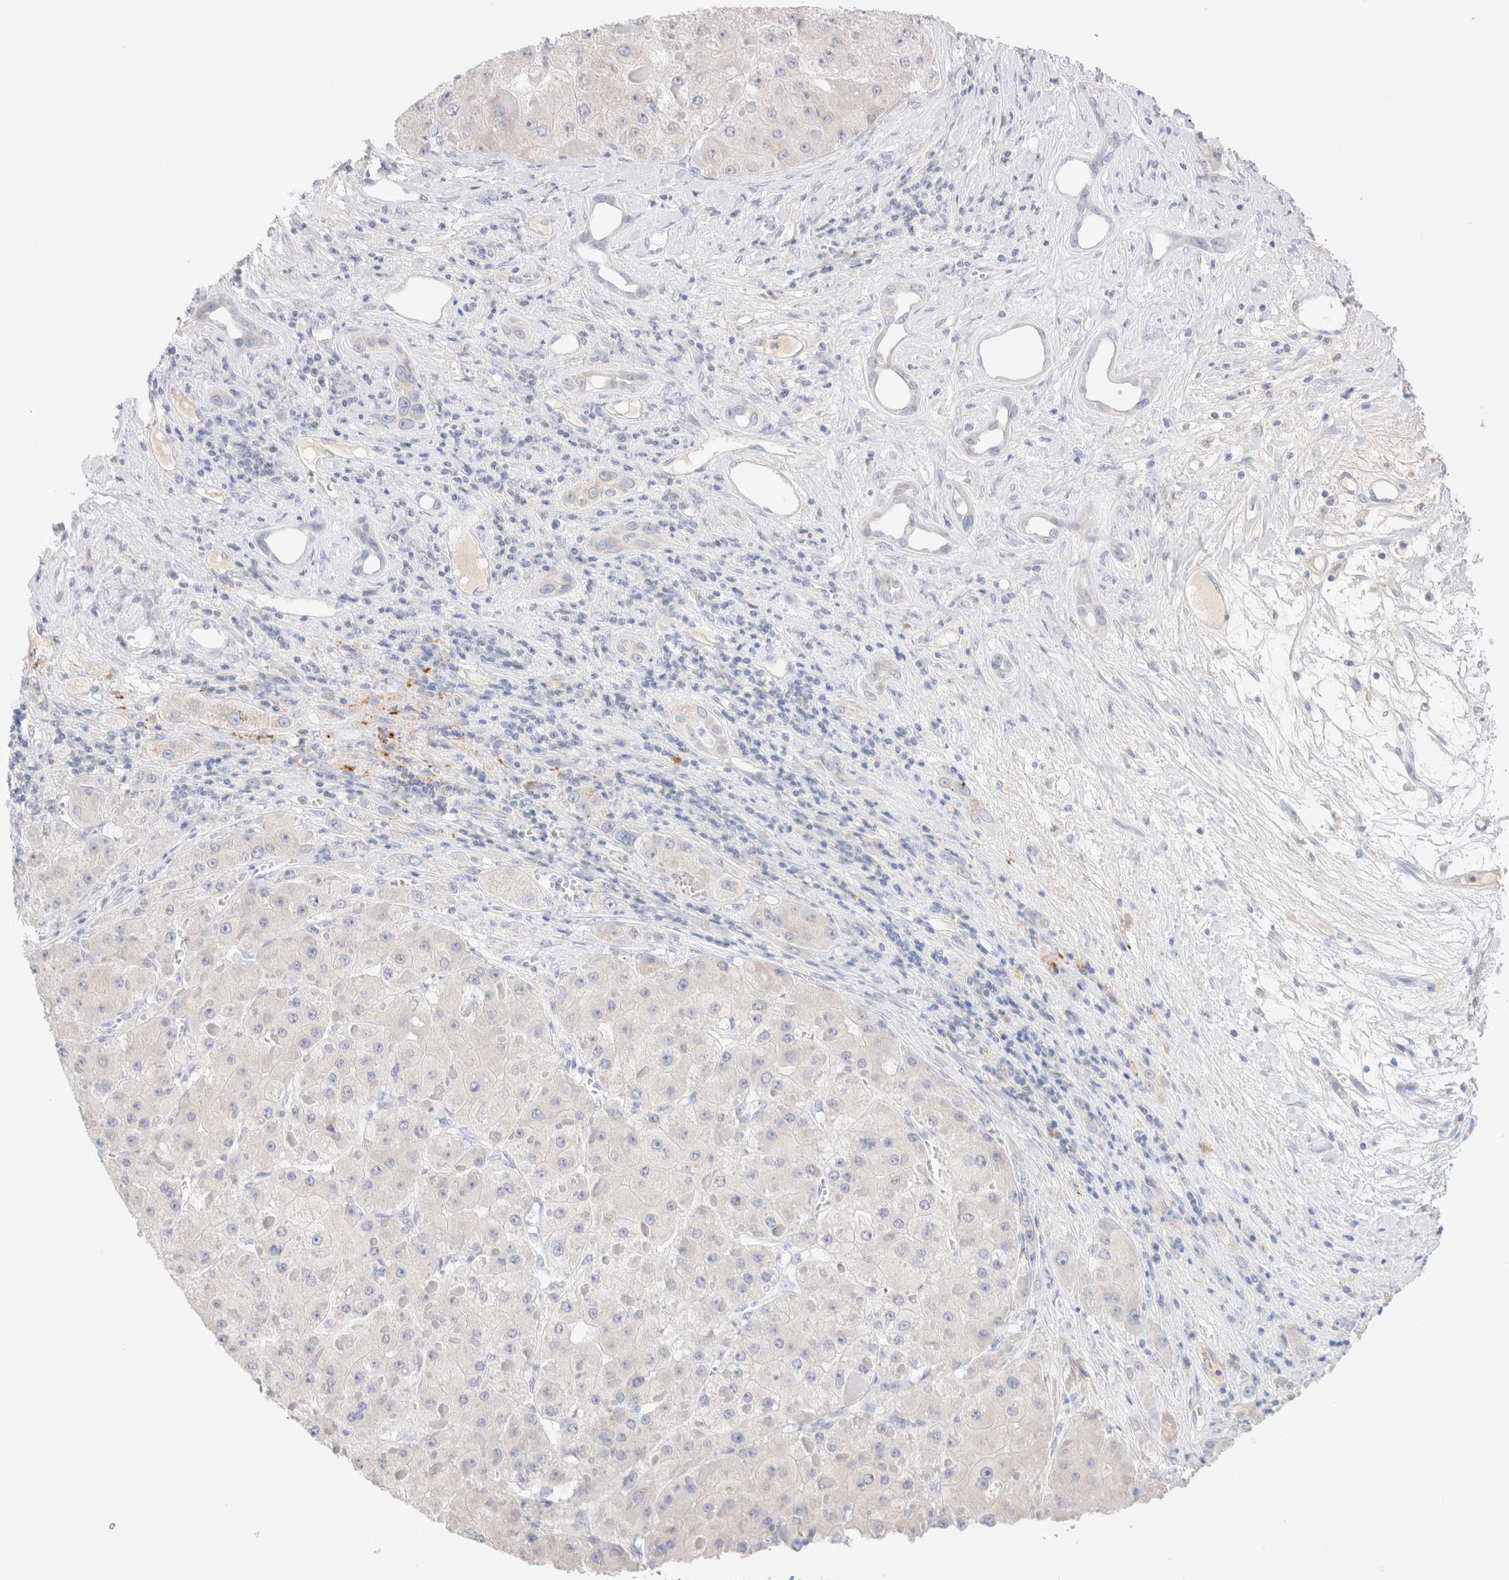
{"staining": {"intensity": "negative", "quantity": "none", "location": "none"}, "tissue": "liver cancer", "cell_type": "Tumor cells", "image_type": "cancer", "snomed": [{"axis": "morphology", "description": "Carcinoma, Hepatocellular, NOS"}, {"axis": "topography", "description": "Liver"}], "caption": "The immunohistochemistry (IHC) photomicrograph has no significant staining in tumor cells of hepatocellular carcinoma (liver) tissue.", "gene": "HEXD", "patient": {"sex": "female", "age": 73}}